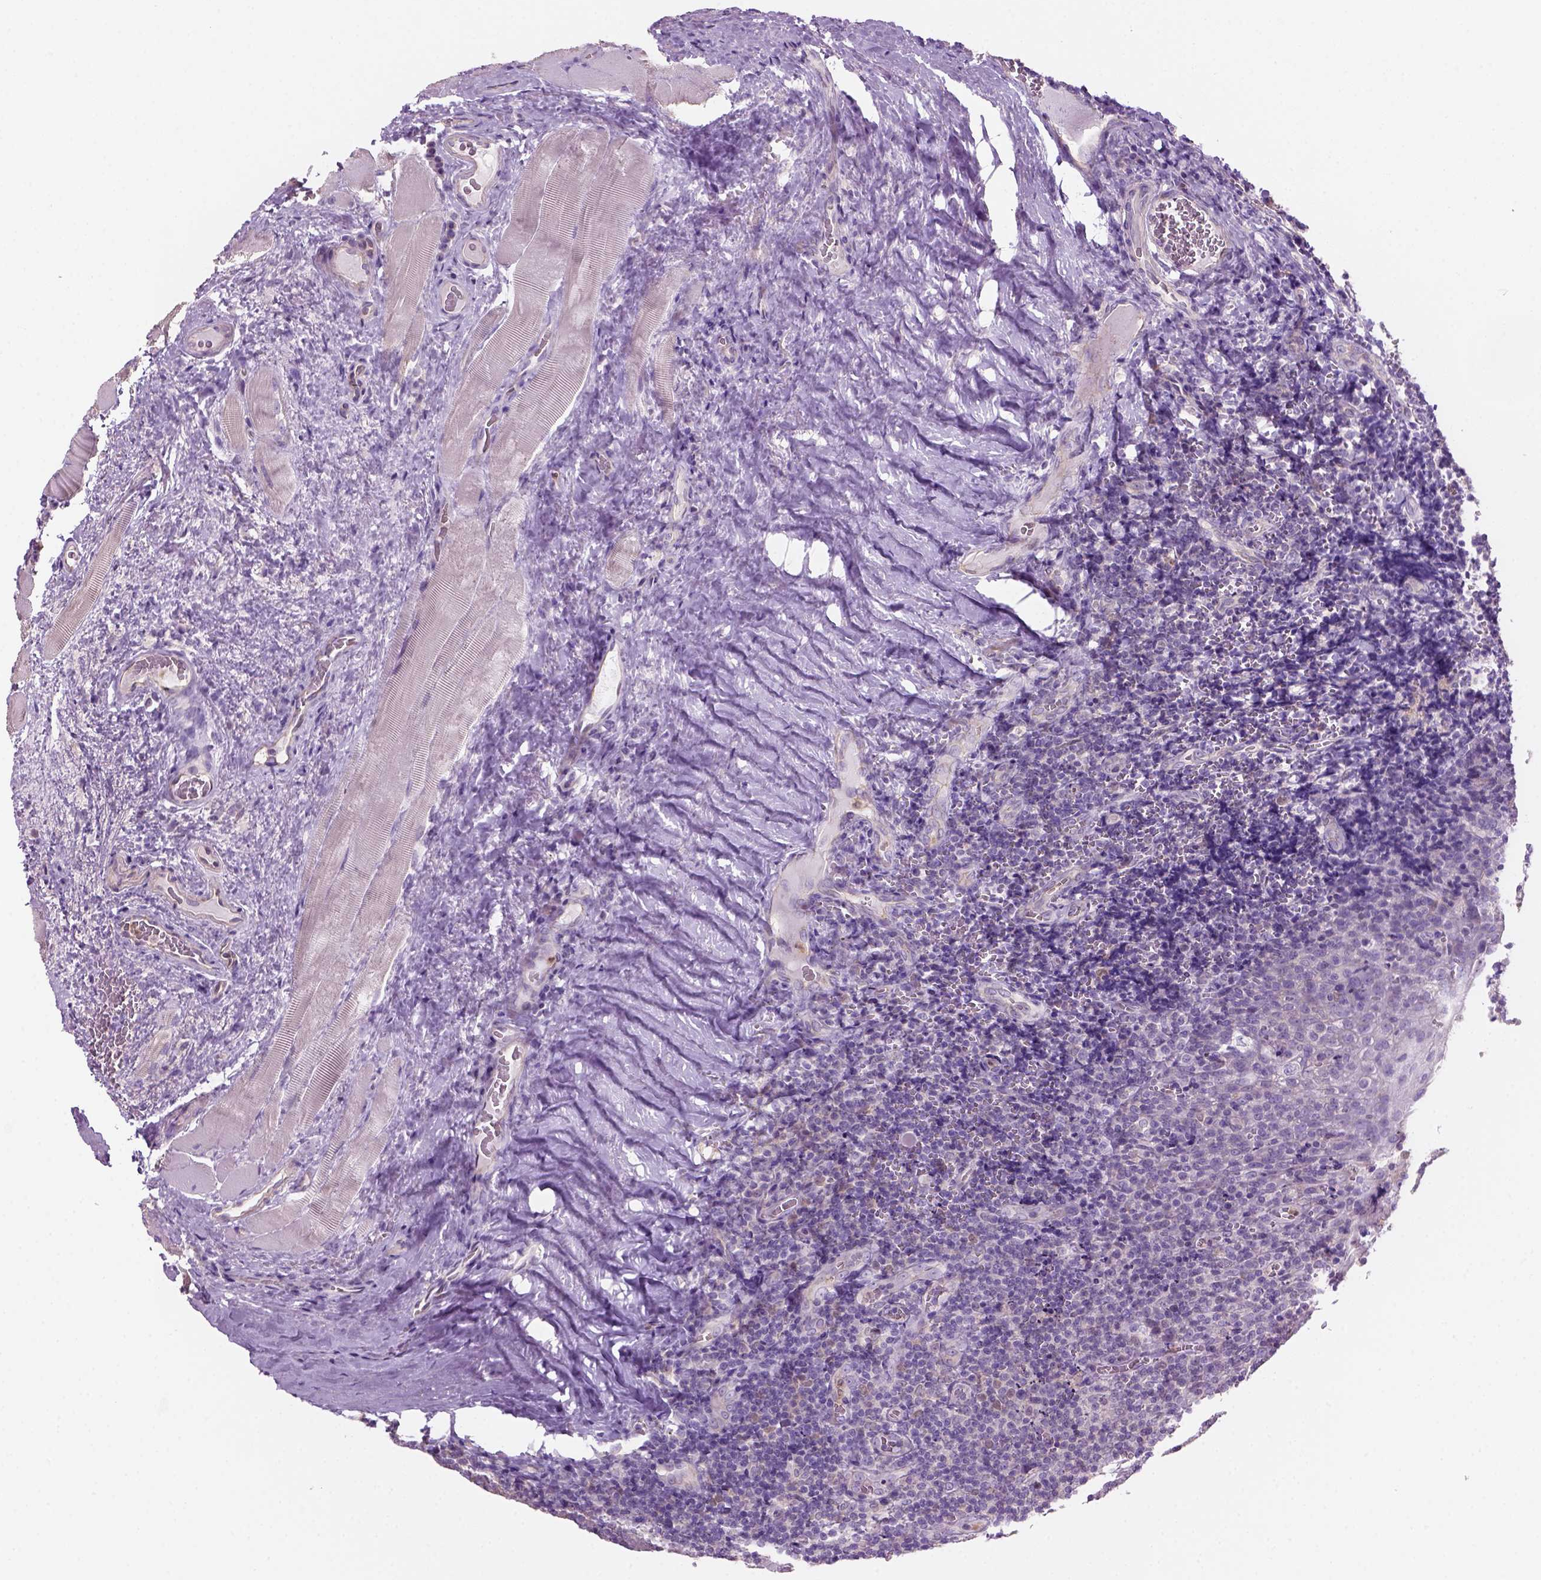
{"staining": {"intensity": "negative", "quantity": "none", "location": "none"}, "tissue": "tonsil", "cell_type": "Germinal center cells", "image_type": "normal", "snomed": [{"axis": "morphology", "description": "Normal tissue, NOS"}, {"axis": "morphology", "description": "Inflammation, NOS"}, {"axis": "topography", "description": "Tonsil"}], "caption": "This image is of unremarkable tonsil stained with immunohistochemistry (IHC) to label a protein in brown with the nuclei are counter-stained blue. There is no staining in germinal center cells.", "gene": "CD84", "patient": {"sex": "female", "age": 31}}